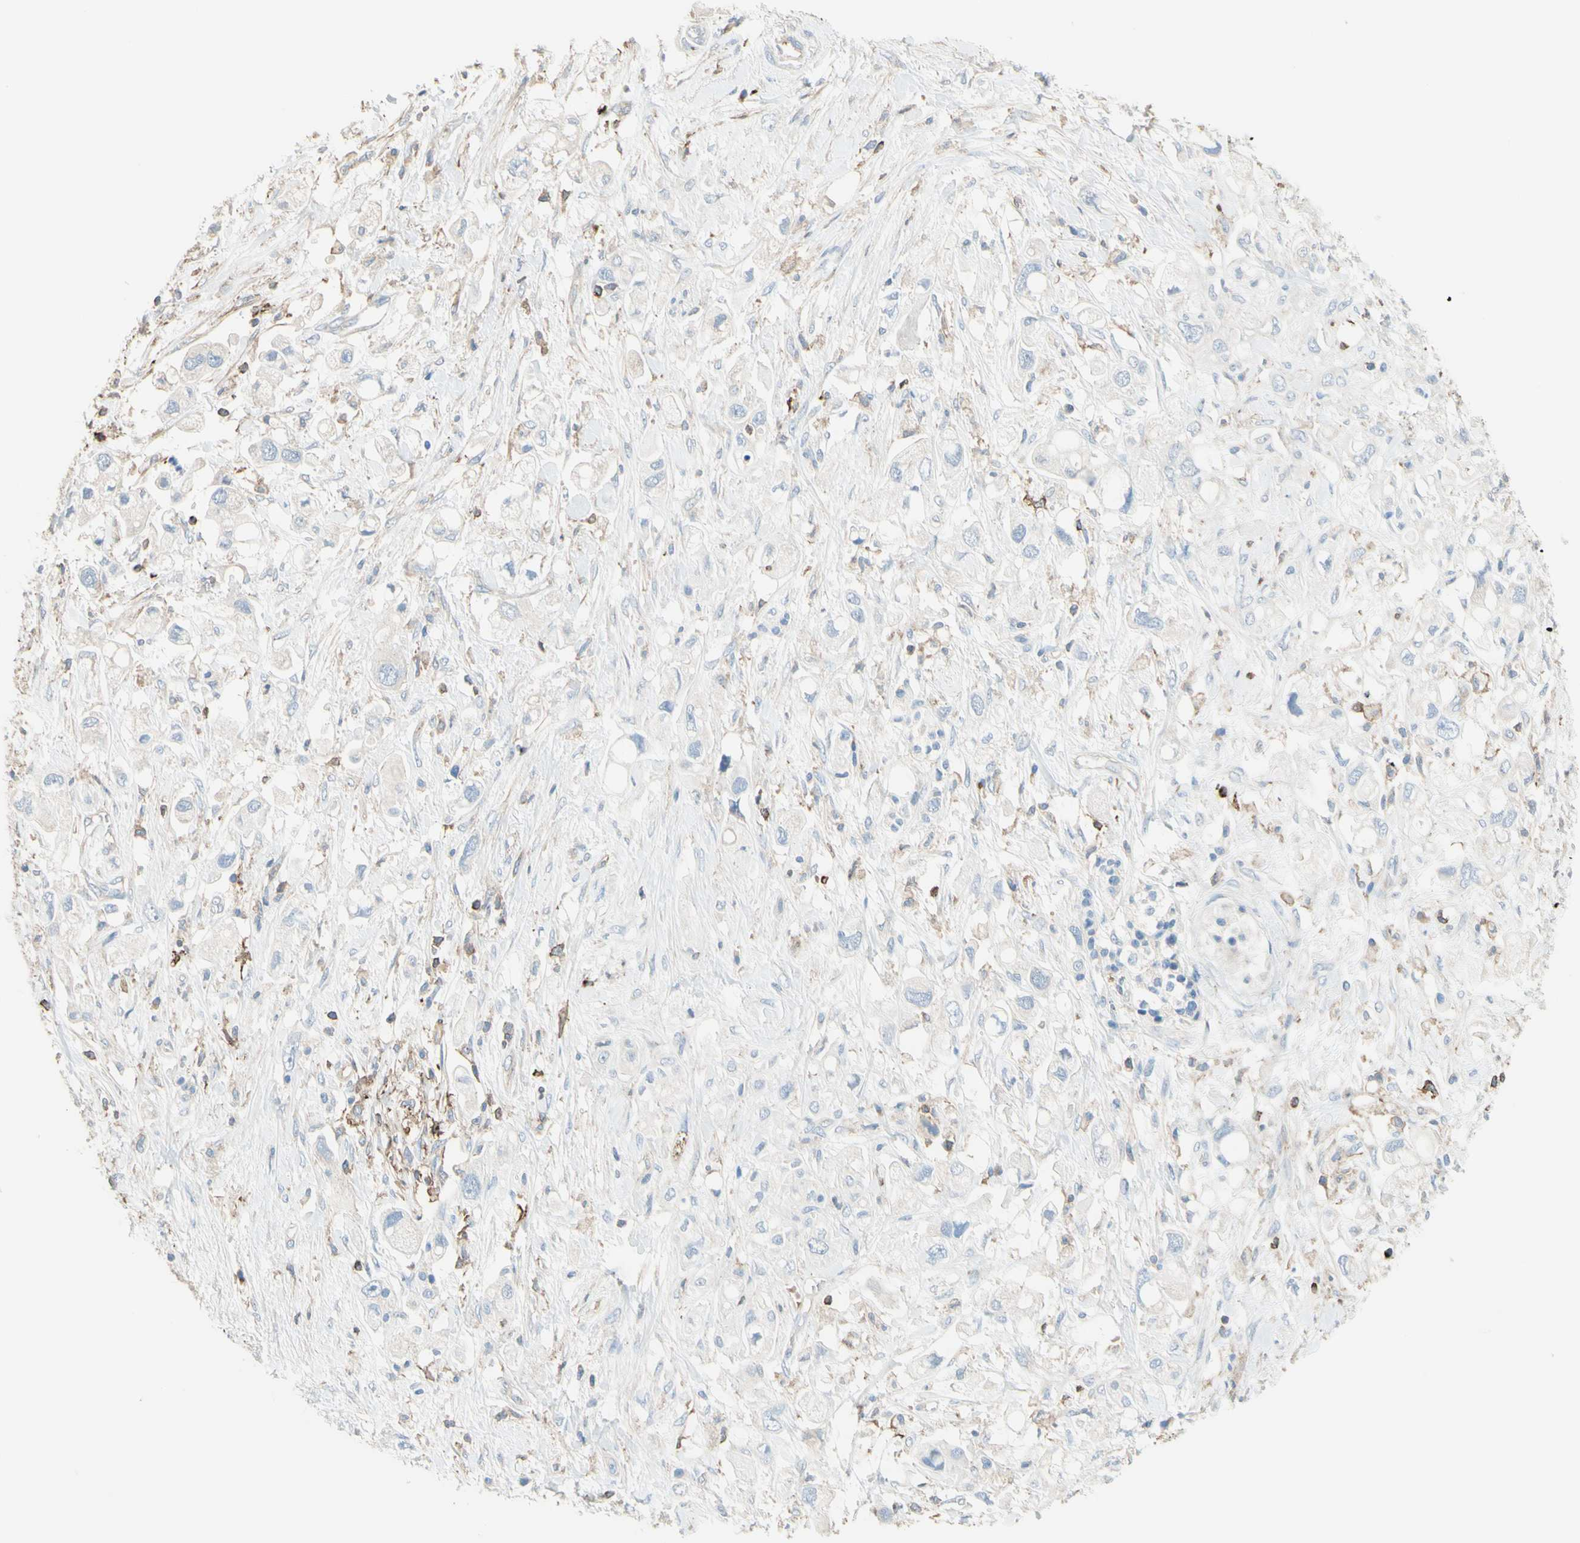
{"staining": {"intensity": "negative", "quantity": "none", "location": "none"}, "tissue": "pancreatic cancer", "cell_type": "Tumor cells", "image_type": "cancer", "snomed": [{"axis": "morphology", "description": "Adenocarcinoma, NOS"}, {"axis": "topography", "description": "Pancreas"}], "caption": "DAB immunohistochemical staining of human pancreatic cancer demonstrates no significant expression in tumor cells. Nuclei are stained in blue.", "gene": "SEMA4C", "patient": {"sex": "female", "age": 56}}